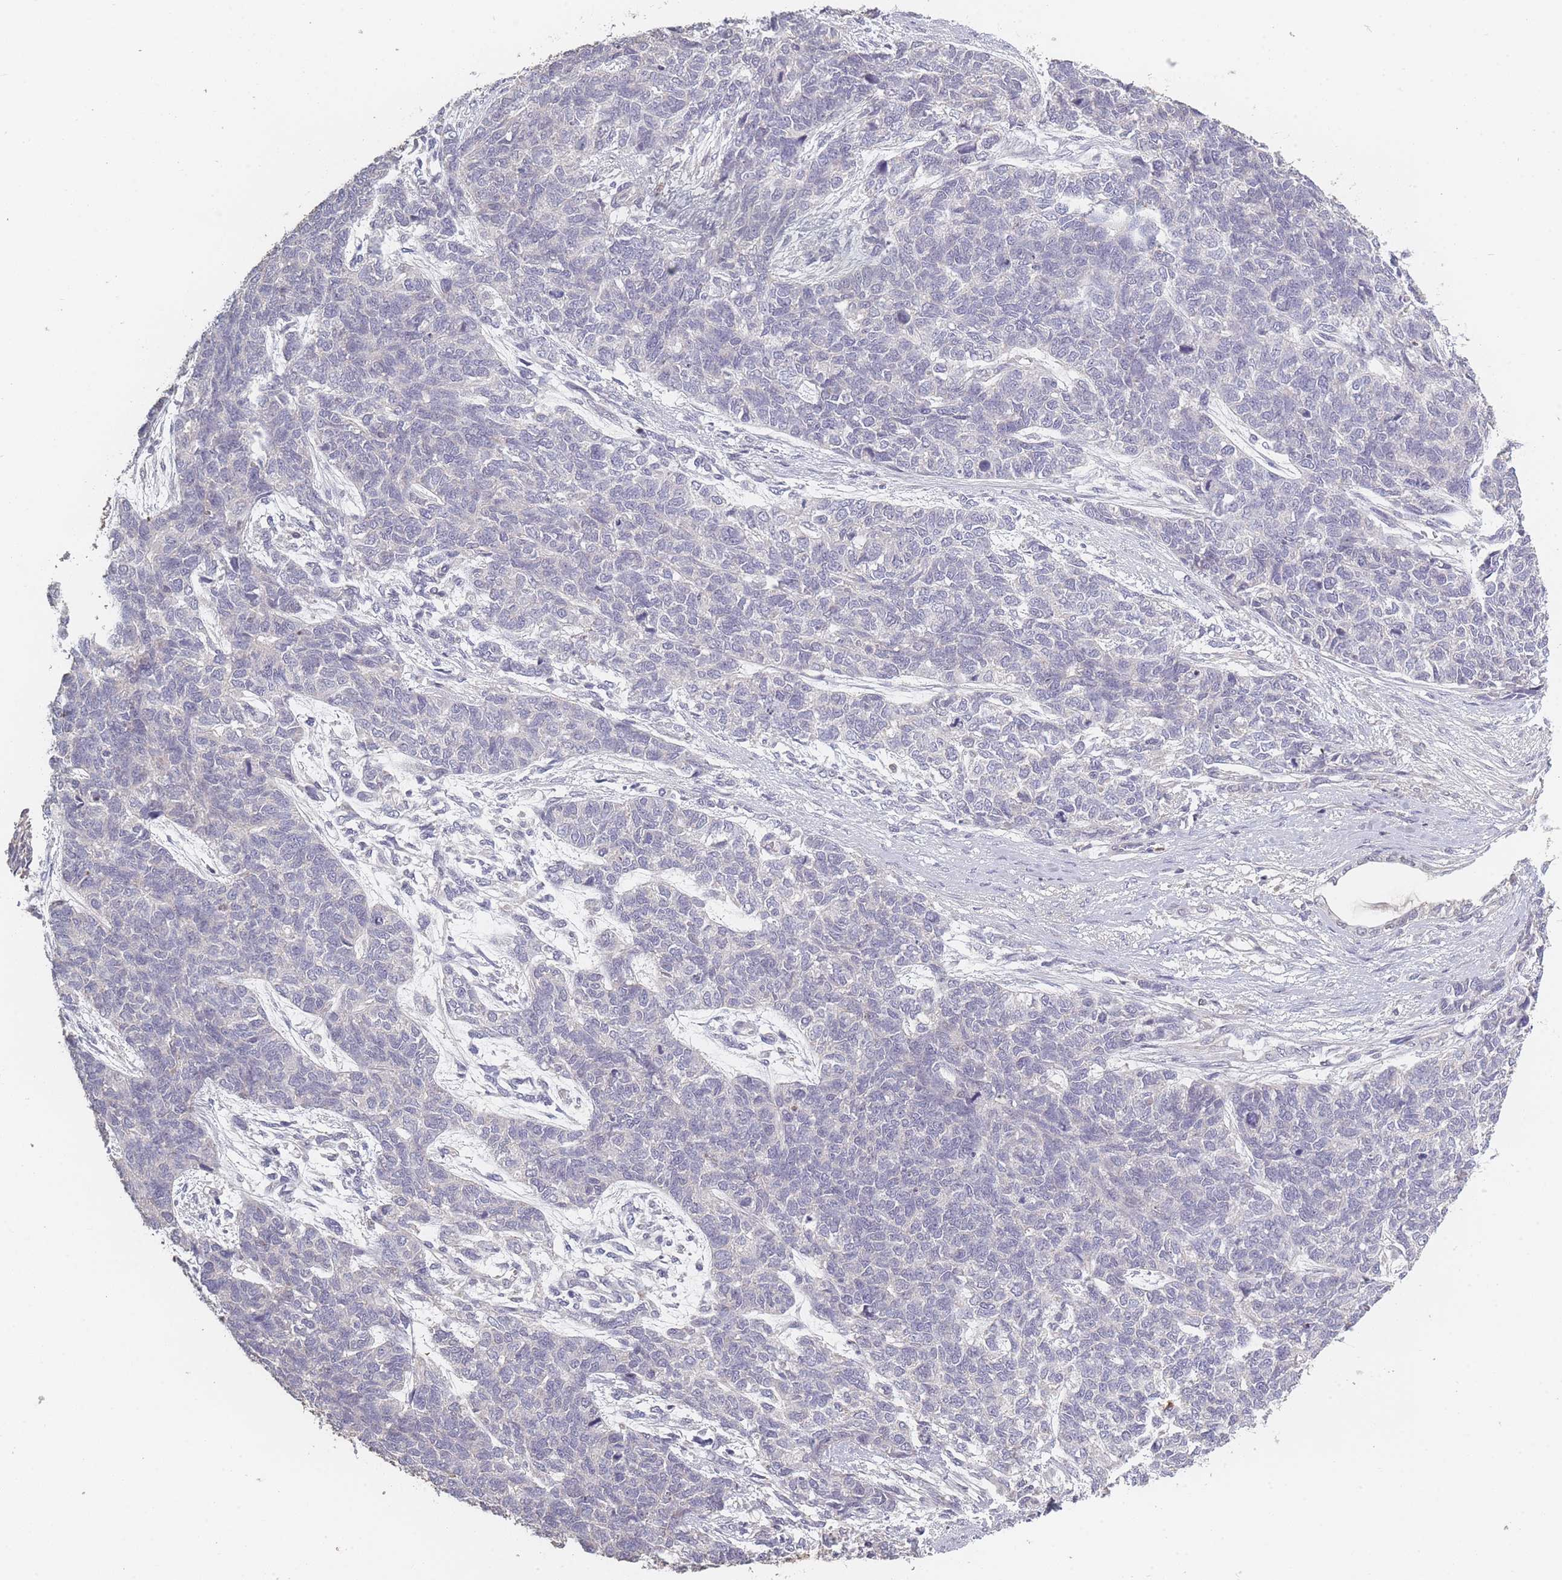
{"staining": {"intensity": "negative", "quantity": "none", "location": "none"}, "tissue": "cervical cancer", "cell_type": "Tumor cells", "image_type": "cancer", "snomed": [{"axis": "morphology", "description": "Squamous cell carcinoma, NOS"}, {"axis": "topography", "description": "Cervix"}], "caption": "A high-resolution photomicrograph shows IHC staining of cervical cancer (squamous cell carcinoma), which reveals no significant expression in tumor cells. (DAB (3,3'-diaminobenzidine) IHC with hematoxylin counter stain).", "gene": "BST1", "patient": {"sex": "female", "age": 63}}